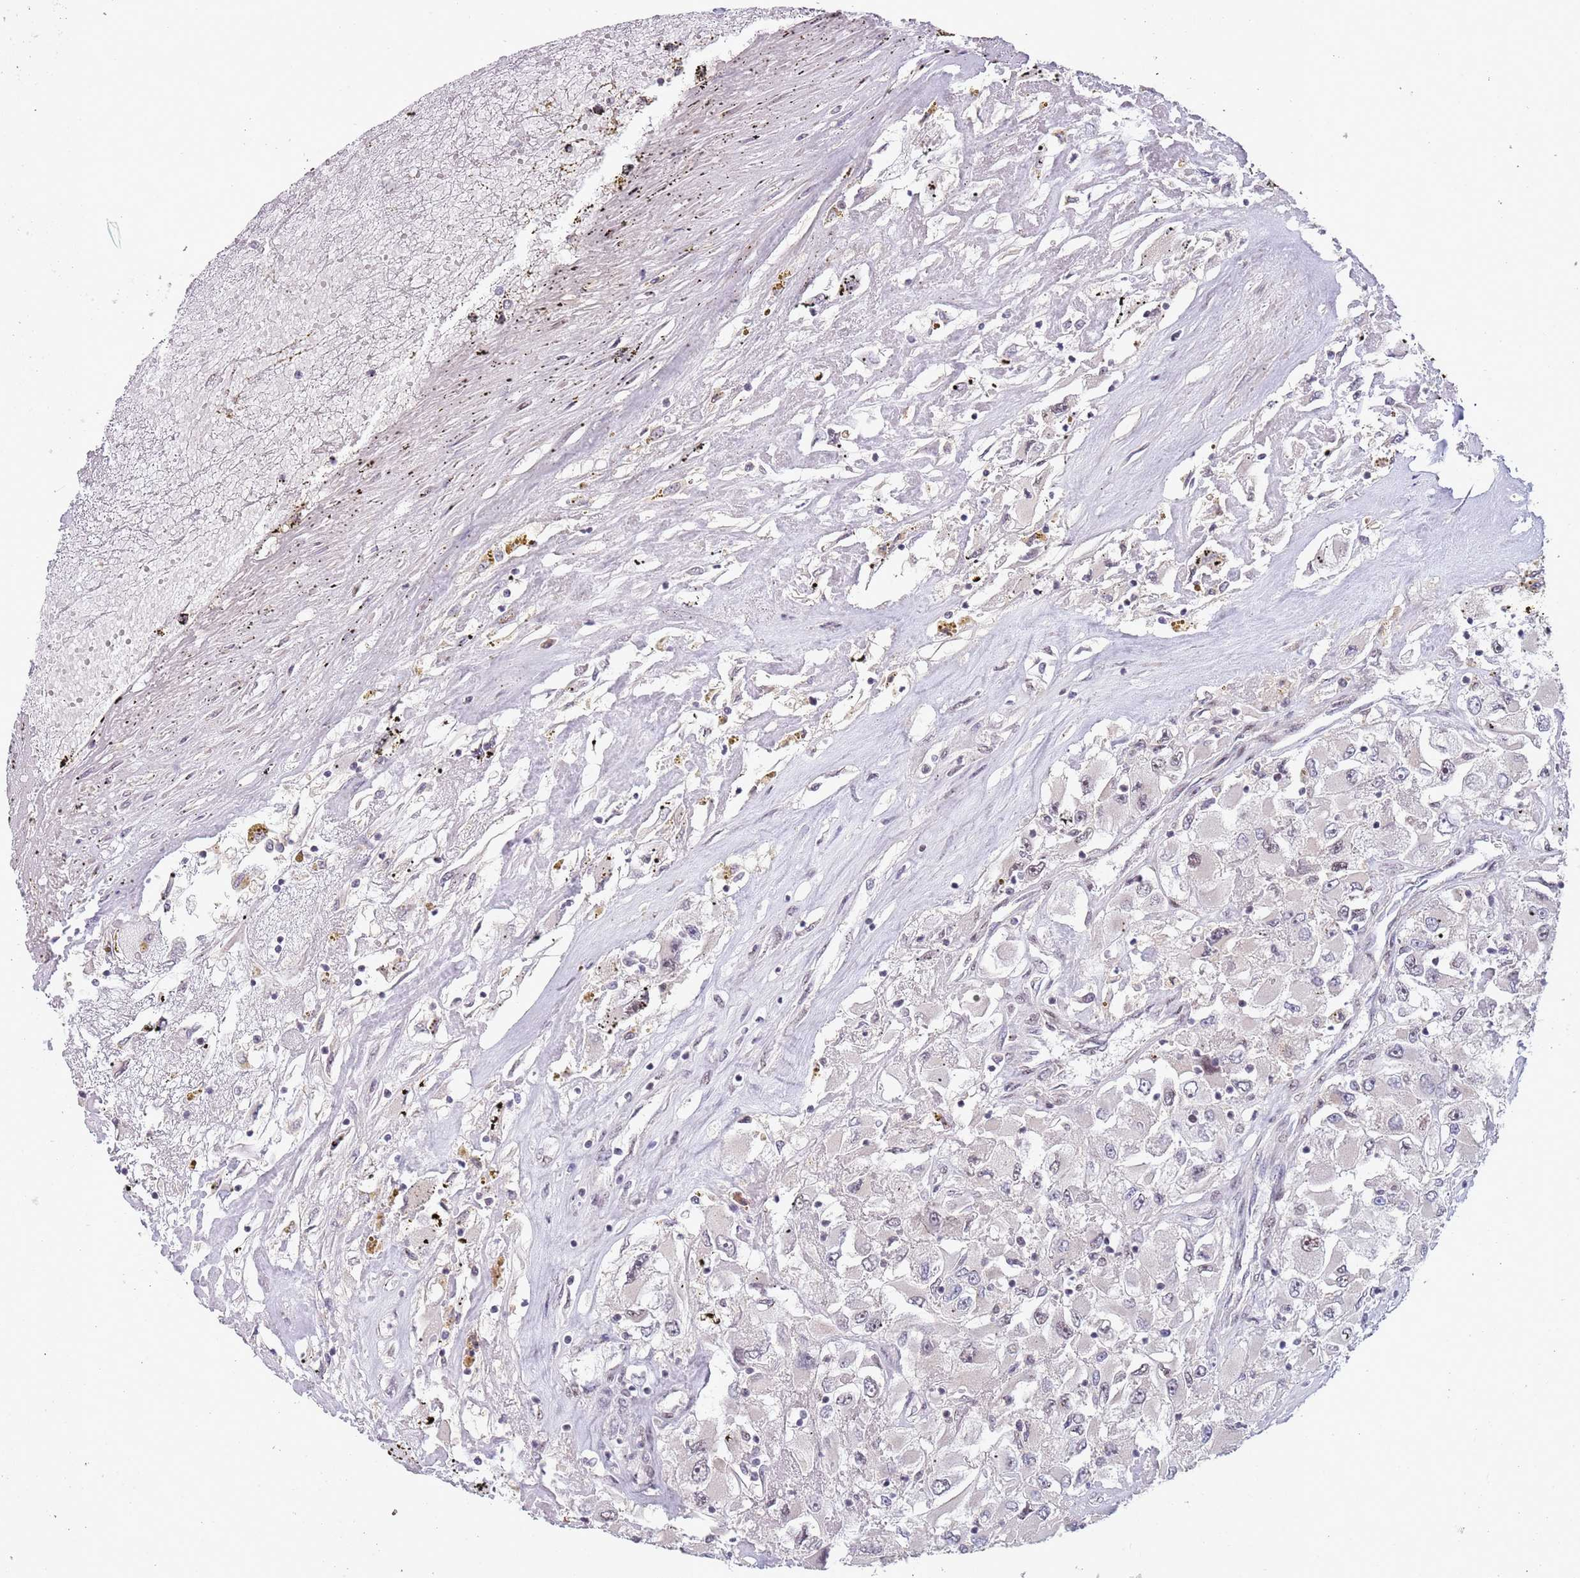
{"staining": {"intensity": "negative", "quantity": "none", "location": "none"}, "tissue": "renal cancer", "cell_type": "Tumor cells", "image_type": "cancer", "snomed": [{"axis": "morphology", "description": "Adenocarcinoma, NOS"}, {"axis": "topography", "description": "Kidney"}], "caption": "The photomicrograph demonstrates no staining of tumor cells in renal adenocarcinoma.", "gene": "CIZ1", "patient": {"sex": "female", "age": 52}}